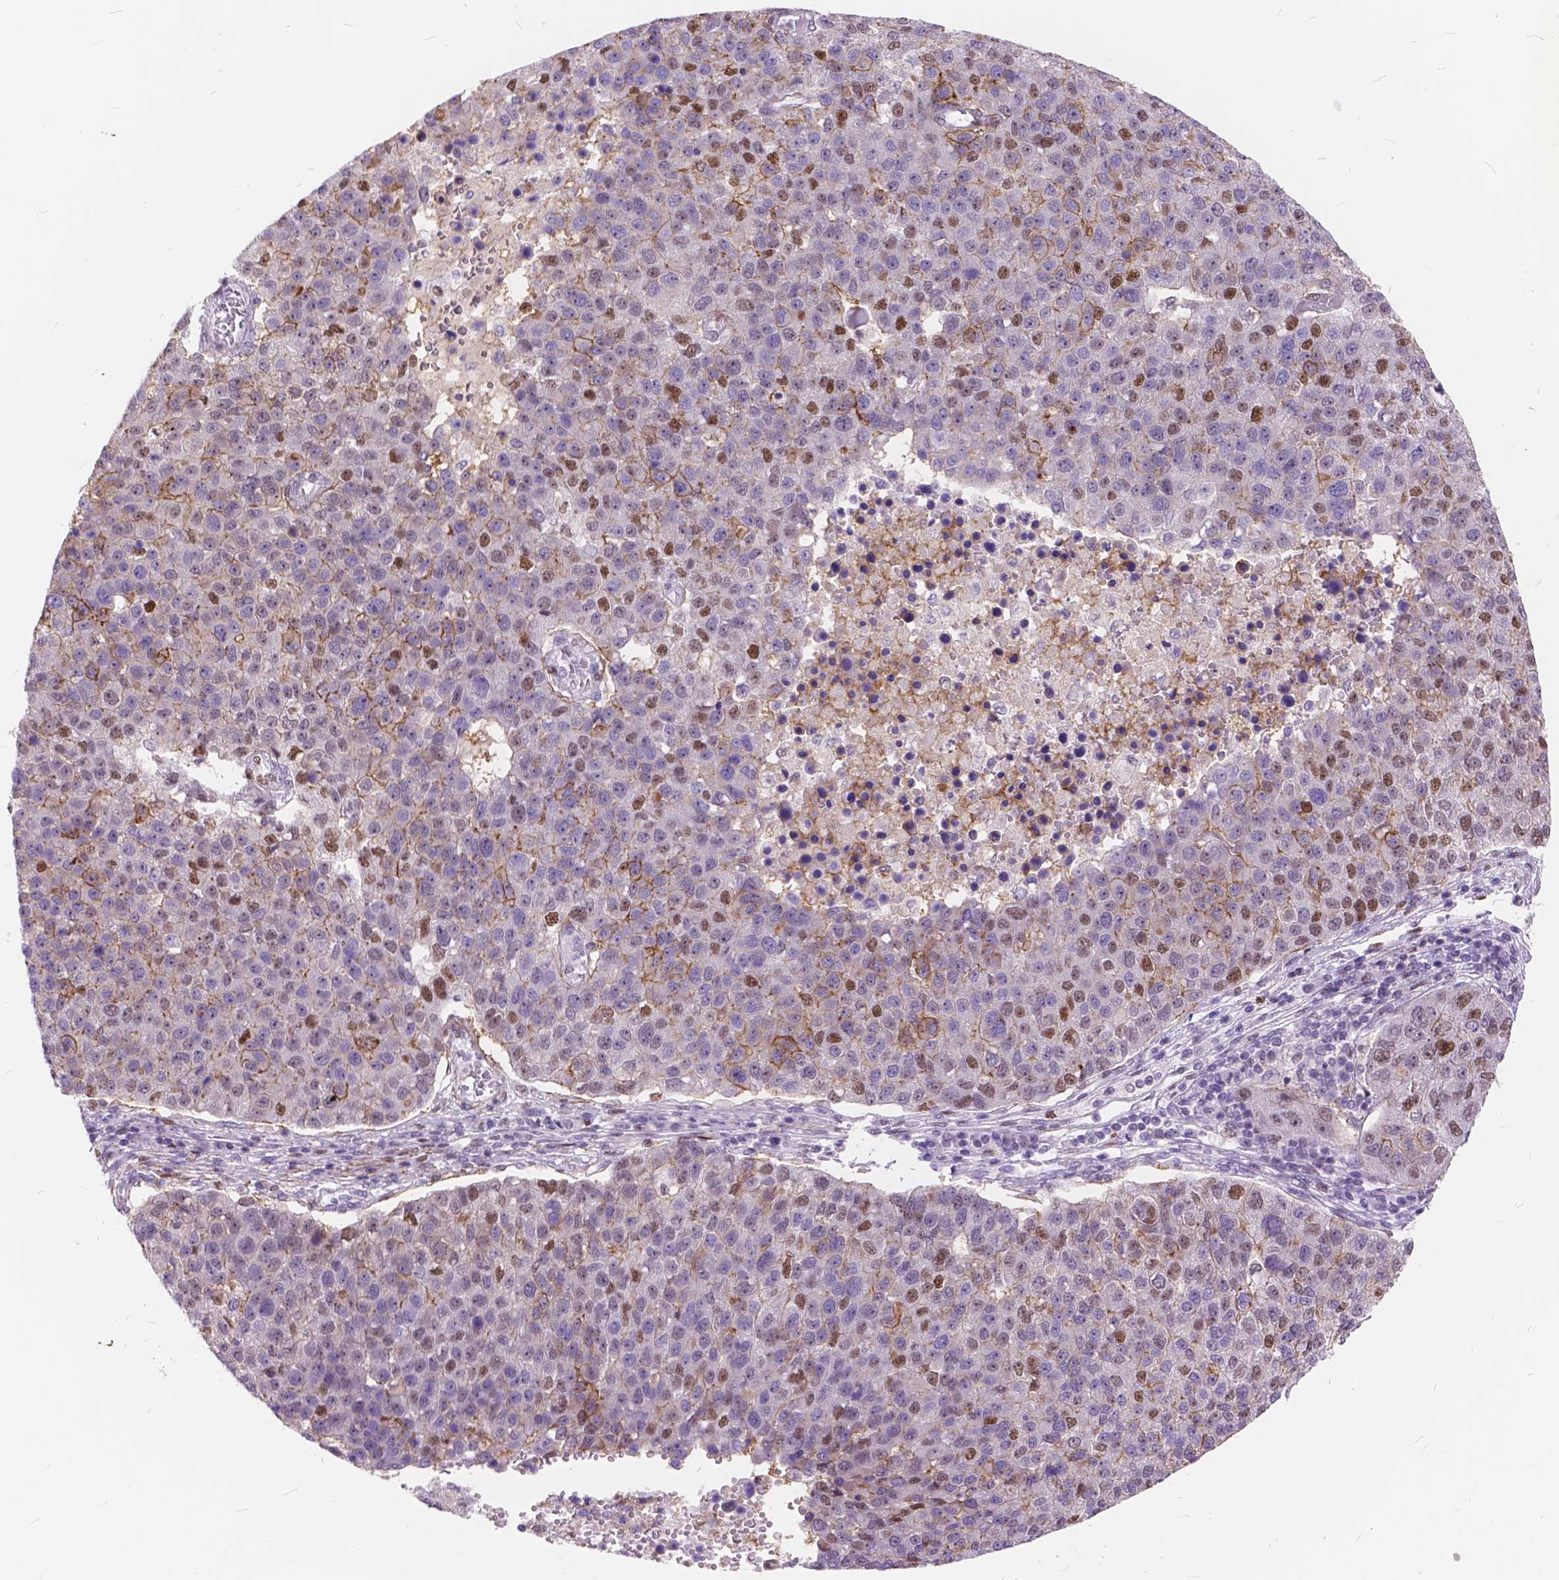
{"staining": {"intensity": "strong", "quantity": "25%-75%", "location": "cytoplasmic/membranous,nuclear"}, "tissue": "pancreatic cancer", "cell_type": "Tumor cells", "image_type": "cancer", "snomed": [{"axis": "morphology", "description": "Adenocarcinoma, NOS"}, {"axis": "topography", "description": "Pancreas"}], "caption": "There is high levels of strong cytoplasmic/membranous and nuclear expression in tumor cells of pancreatic cancer (adenocarcinoma), as demonstrated by immunohistochemical staining (brown color).", "gene": "MAN2C1", "patient": {"sex": "female", "age": 61}}